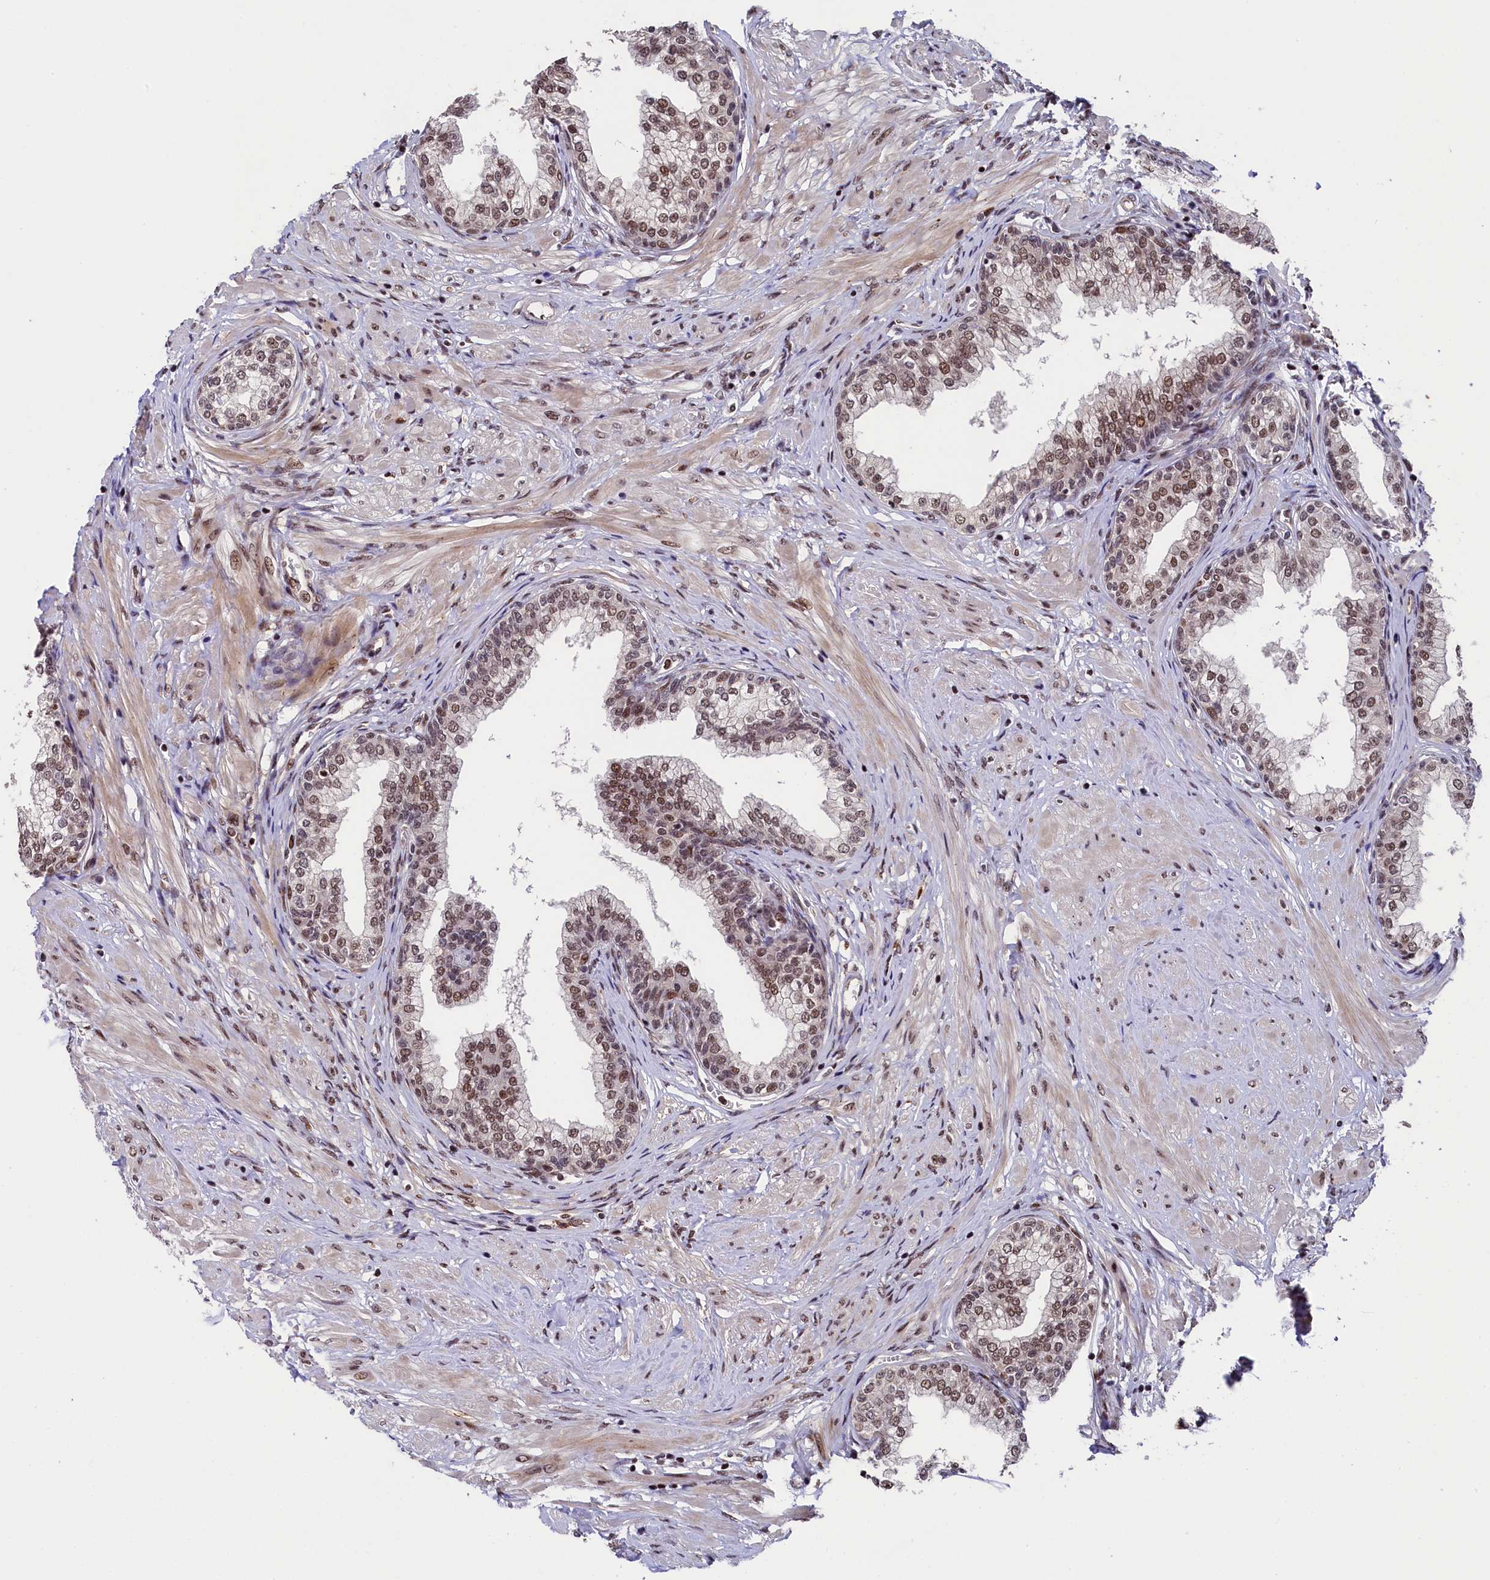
{"staining": {"intensity": "moderate", "quantity": ">75%", "location": "nuclear"}, "tissue": "prostate", "cell_type": "Glandular cells", "image_type": "normal", "snomed": [{"axis": "morphology", "description": "Normal tissue, NOS"}, {"axis": "morphology", "description": "Urothelial carcinoma, Low grade"}, {"axis": "topography", "description": "Urinary bladder"}, {"axis": "topography", "description": "Prostate"}], "caption": "Moderate nuclear positivity for a protein is appreciated in approximately >75% of glandular cells of normal prostate using immunohistochemistry.", "gene": "ADIG", "patient": {"sex": "male", "age": 60}}